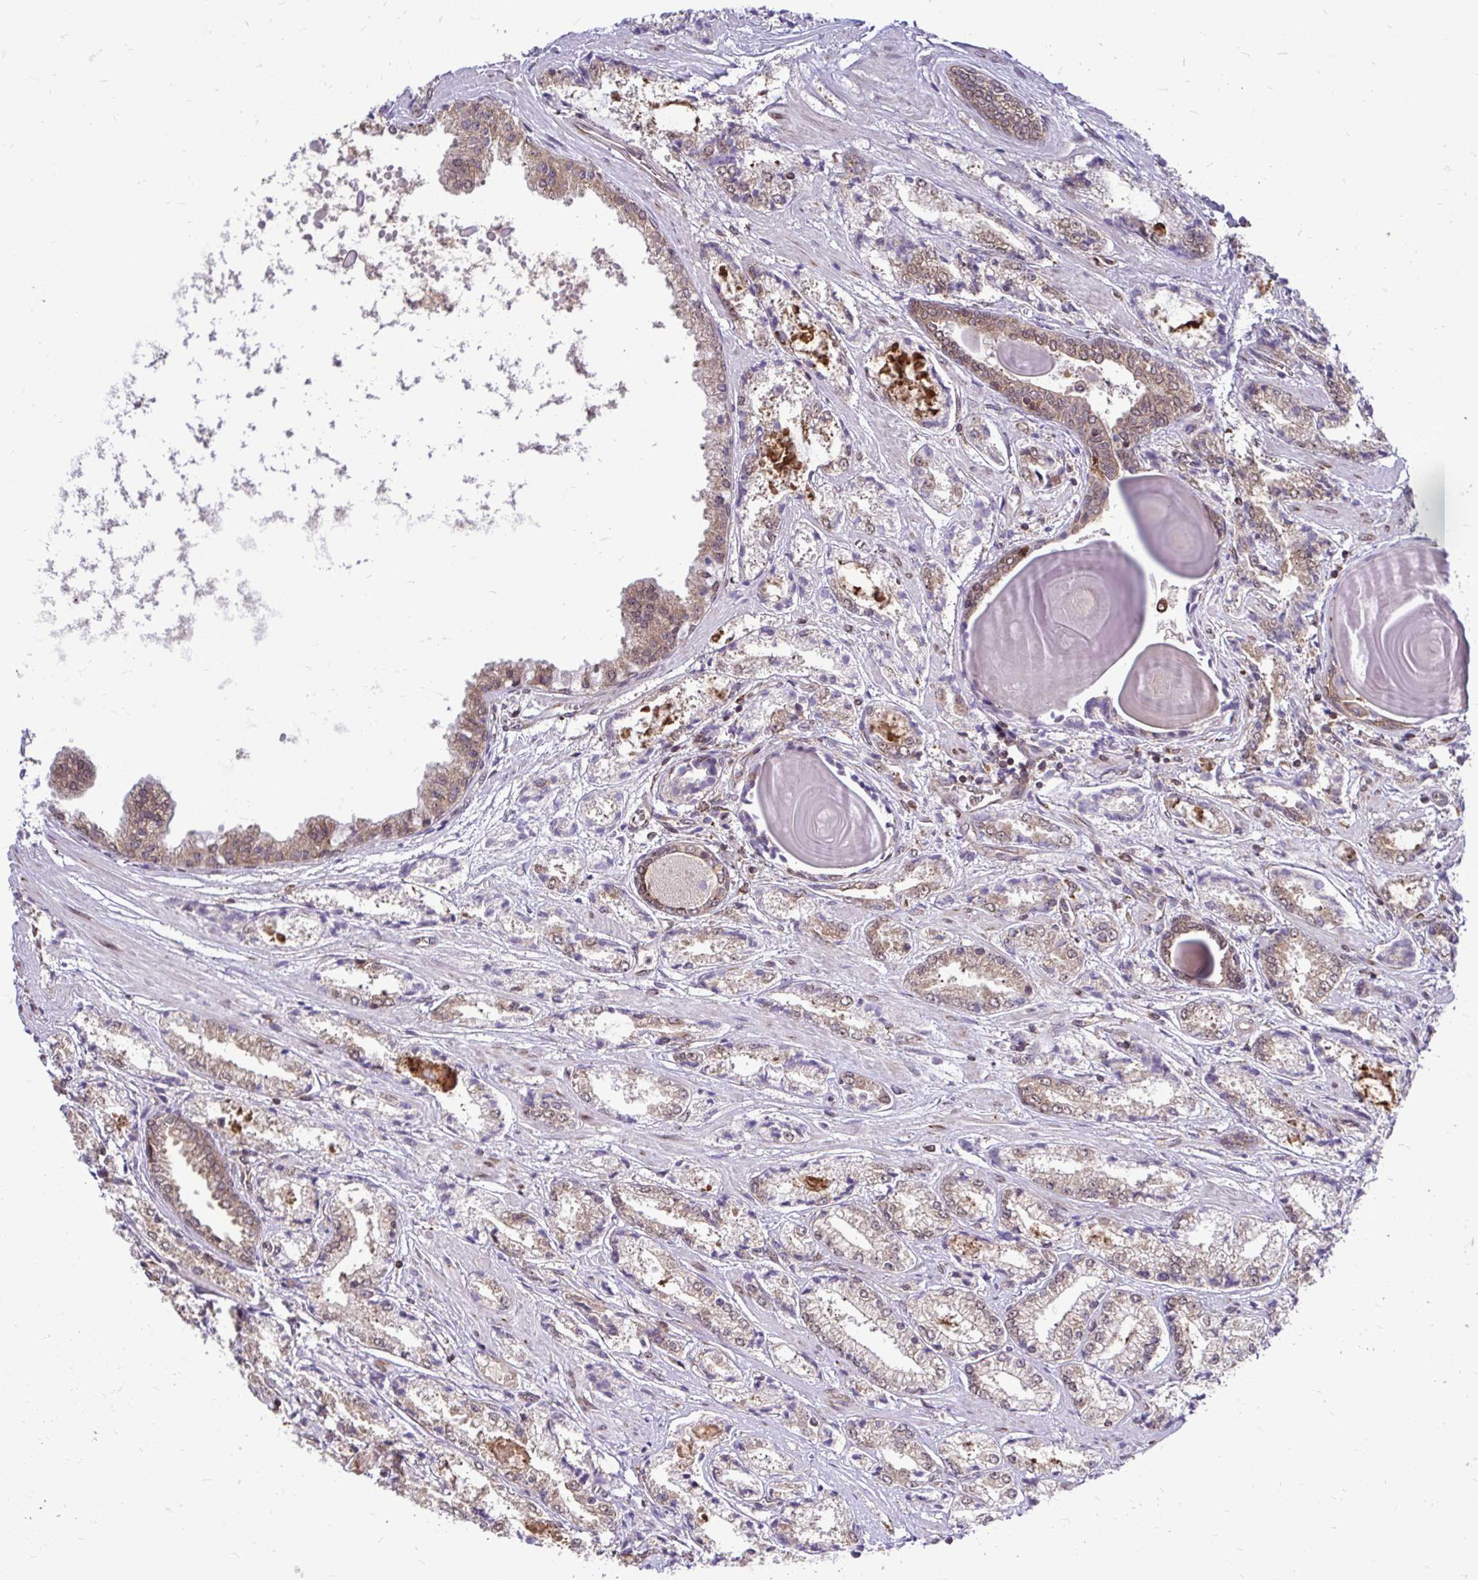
{"staining": {"intensity": "moderate", "quantity": ">75%", "location": "cytoplasmic/membranous,nuclear"}, "tissue": "prostate cancer", "cell_type": "Tumor cells", "image_type": "cancer", "snomed": [{"axis": "morphology", "description": "Adenocarcinoma, High grade"}, {"axis": "topography", "description": "Prostate"}], "caption": "Prostate cancer tissue exhibits moderate cytoplasmic/membranous and nuclear positivity in about >75% of tumor cells, visualized by immunohistochemistry. (Brightfield microscopy of DAB IHC at high magnification).", "gene": "FMR1", "patient": {"sex": "male", "age": 64}}